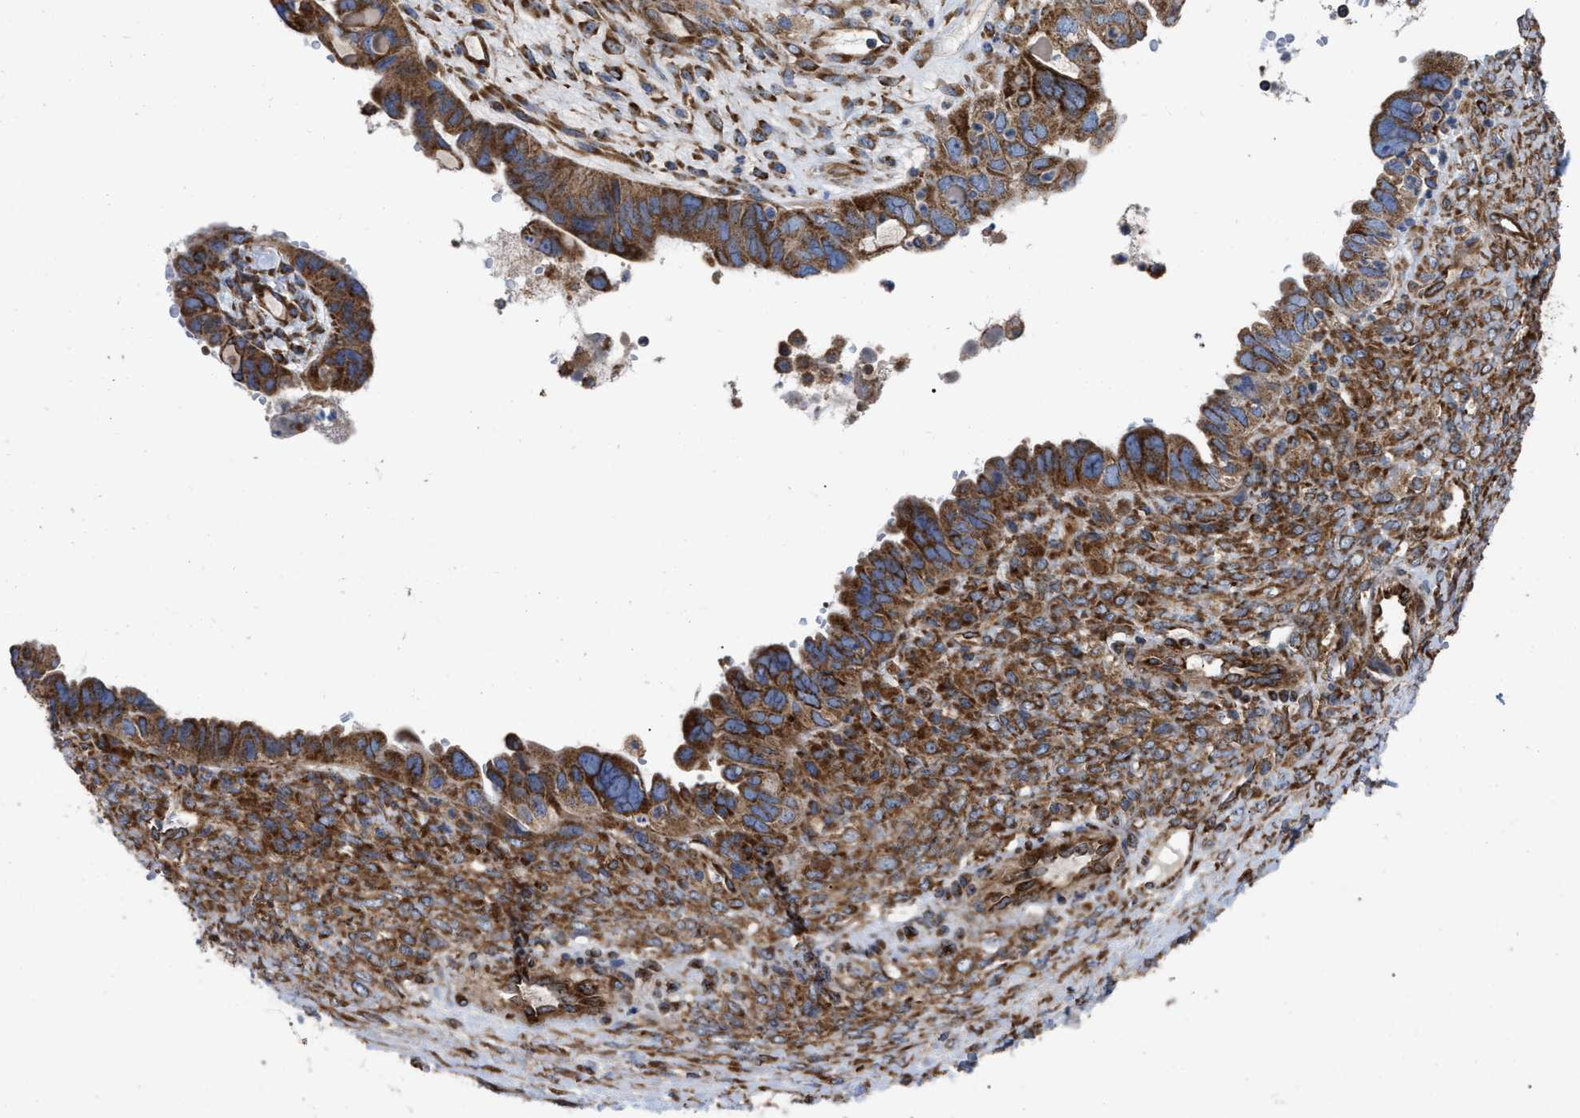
{"staining": {"intensity": "strong", "quantity": ">75%", "location": "cytoplasmic/membranous"}, "tissue": "ovarian cancer", "cell_type": "Tumor cells", "image_type": "cancer", "snomed": [{"axis": "morphology", "description": "Cystadenocarcinoma, serous, NOS"}, {"axis": "topography", "description": "Ovary"}], "caption": "Ovarian cancer stained with DAB IHC reveals high levels of strong cytoplasmic/membranous expression in approximately >75% of tumor cells.", "gene": "FAM120A", "patient": {"sex": "female", "age": 79}}